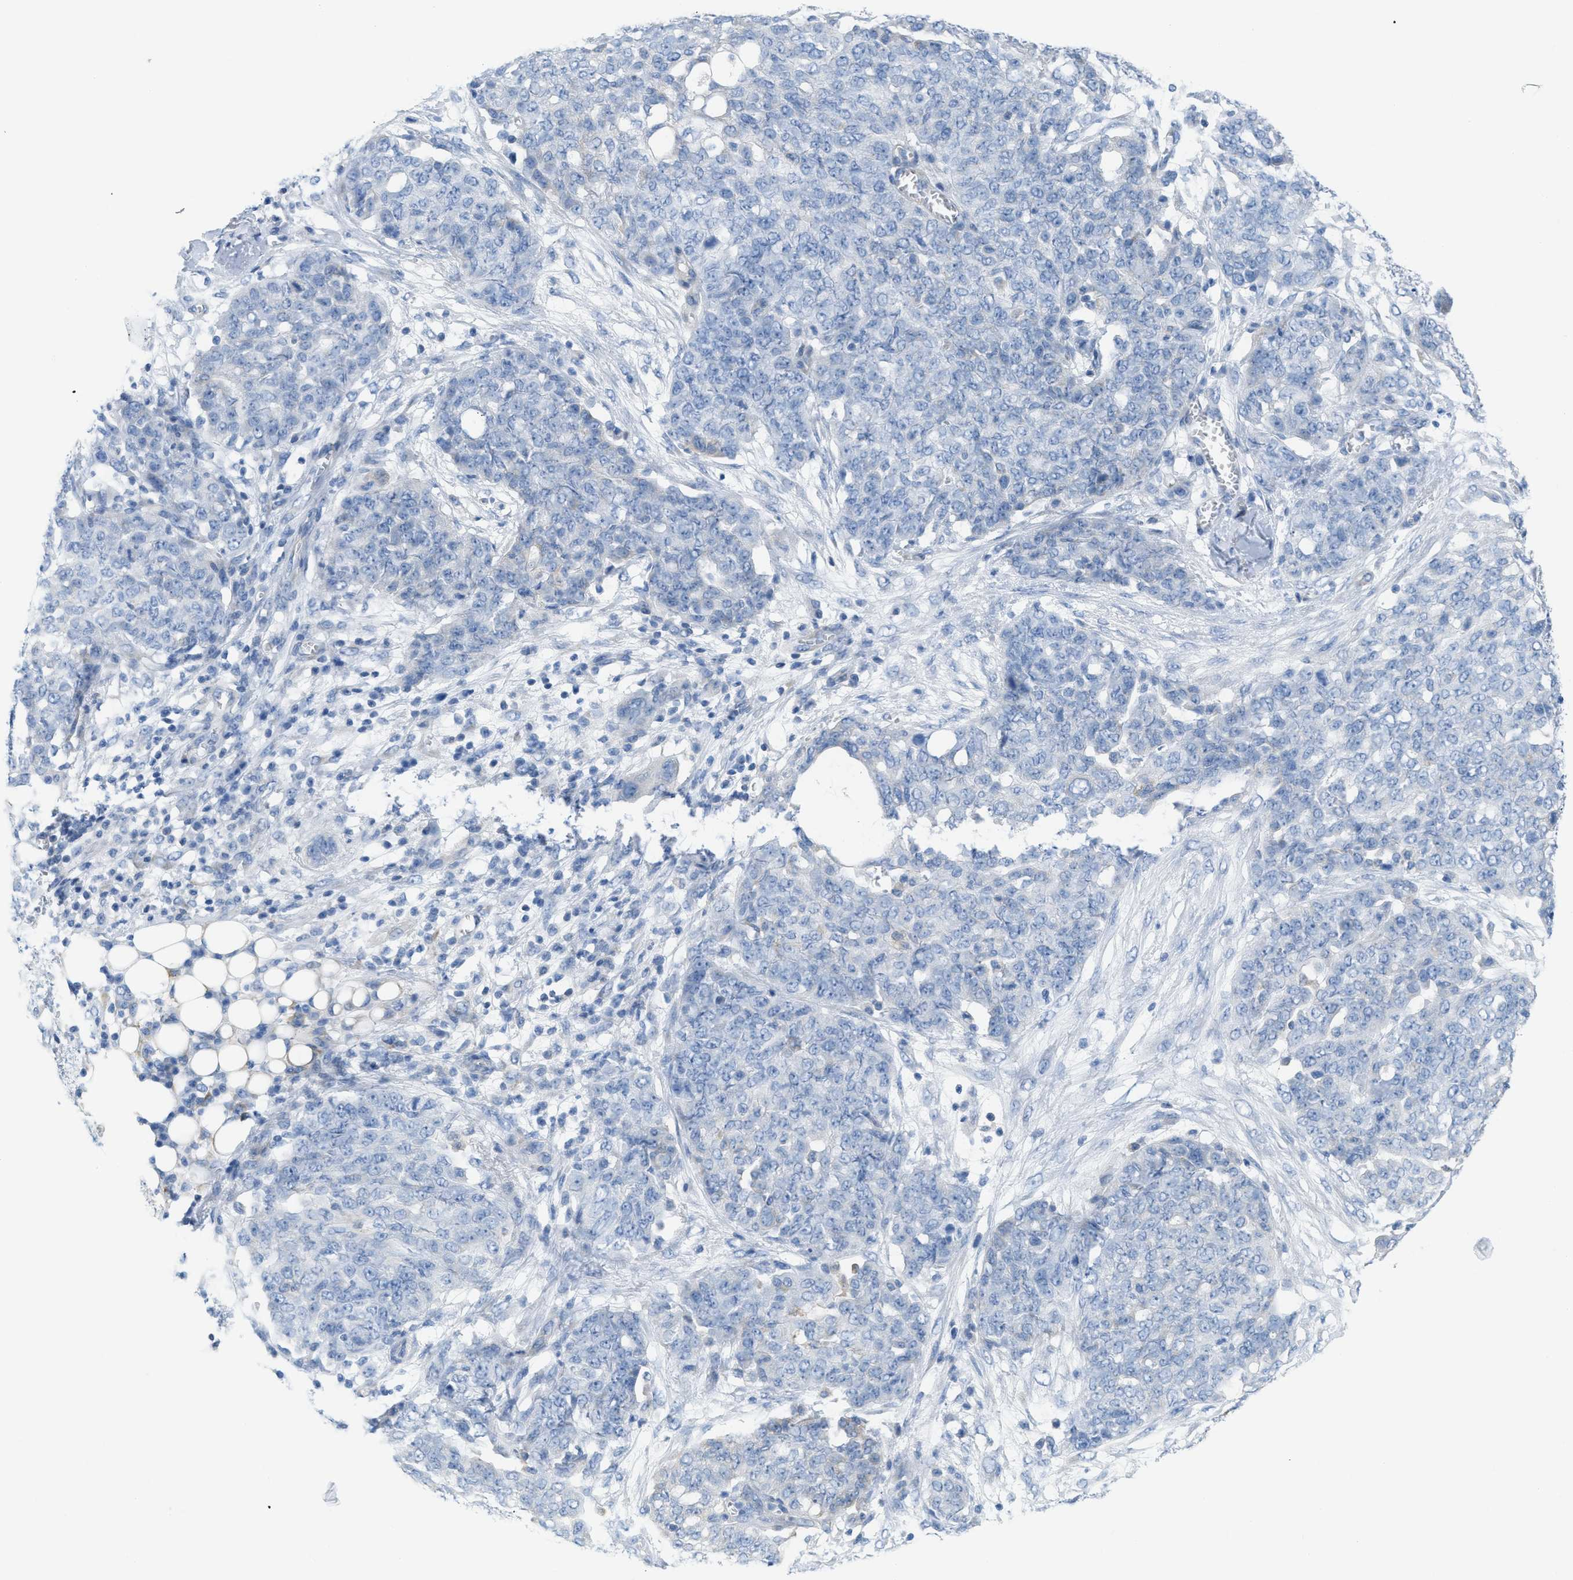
{"staining": {"intensity": "negative", "quantity": "none", "location": "none"}, "tissue": "ovarian cancer", "cell_type": "Tumor cells", "image_type": "cancer", "snomed": [{"axis": "morphology", "description": "Cystadenocarcinoma, serous, NOS"}, {"axis": "topography", "description": "Soft tissue"}, {"axis": "topography", "description": "Ovary"}], "caption": "IHC of human ovarian cancer demonstrates no expression in tumor cells.", "gene": "ASGR1", "patient": {"sex": "female", "age": 57}}